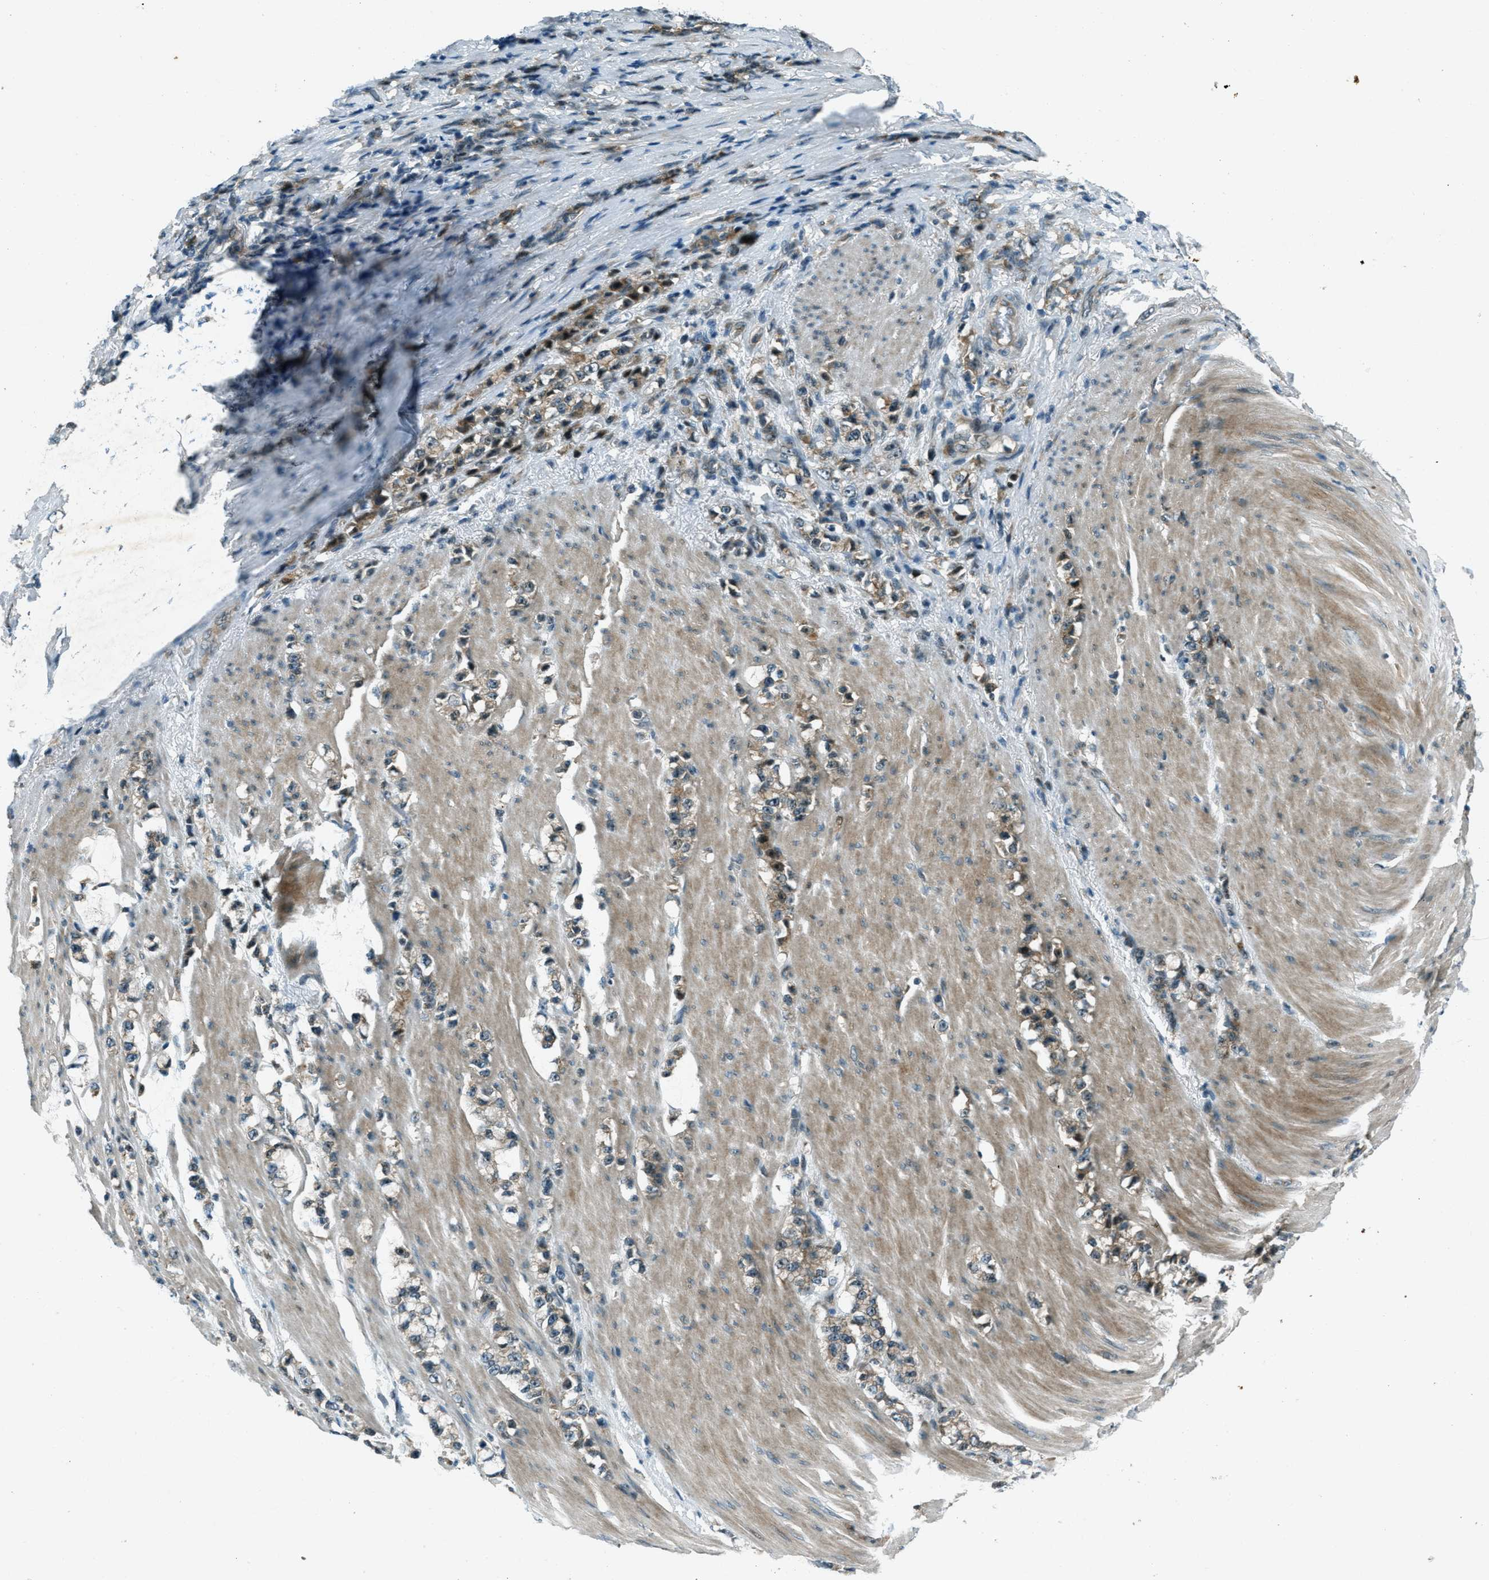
{"staining": {"intensity": "moderate", "quantity": "25%-75%", "location": "cytoplasmic/membranous"}, "tissue": "stomach cancer", "cell_type": "Tumor cells", "image_type": "cancer", "snomed": [{"axis": "morphology", "description": "Adenocarcinoma, NOS"}, {"axis": "topography", "description": "Stomach, lower"}], "caption": "Stomach cancer was stained to show a protein in brown. There is medium levels of moderate cytoplasmic/membranous positivity in approximately 25%-75% of tumor cells.", "gene": "STK11", "patient": {"sex": "male", "age": 88}}